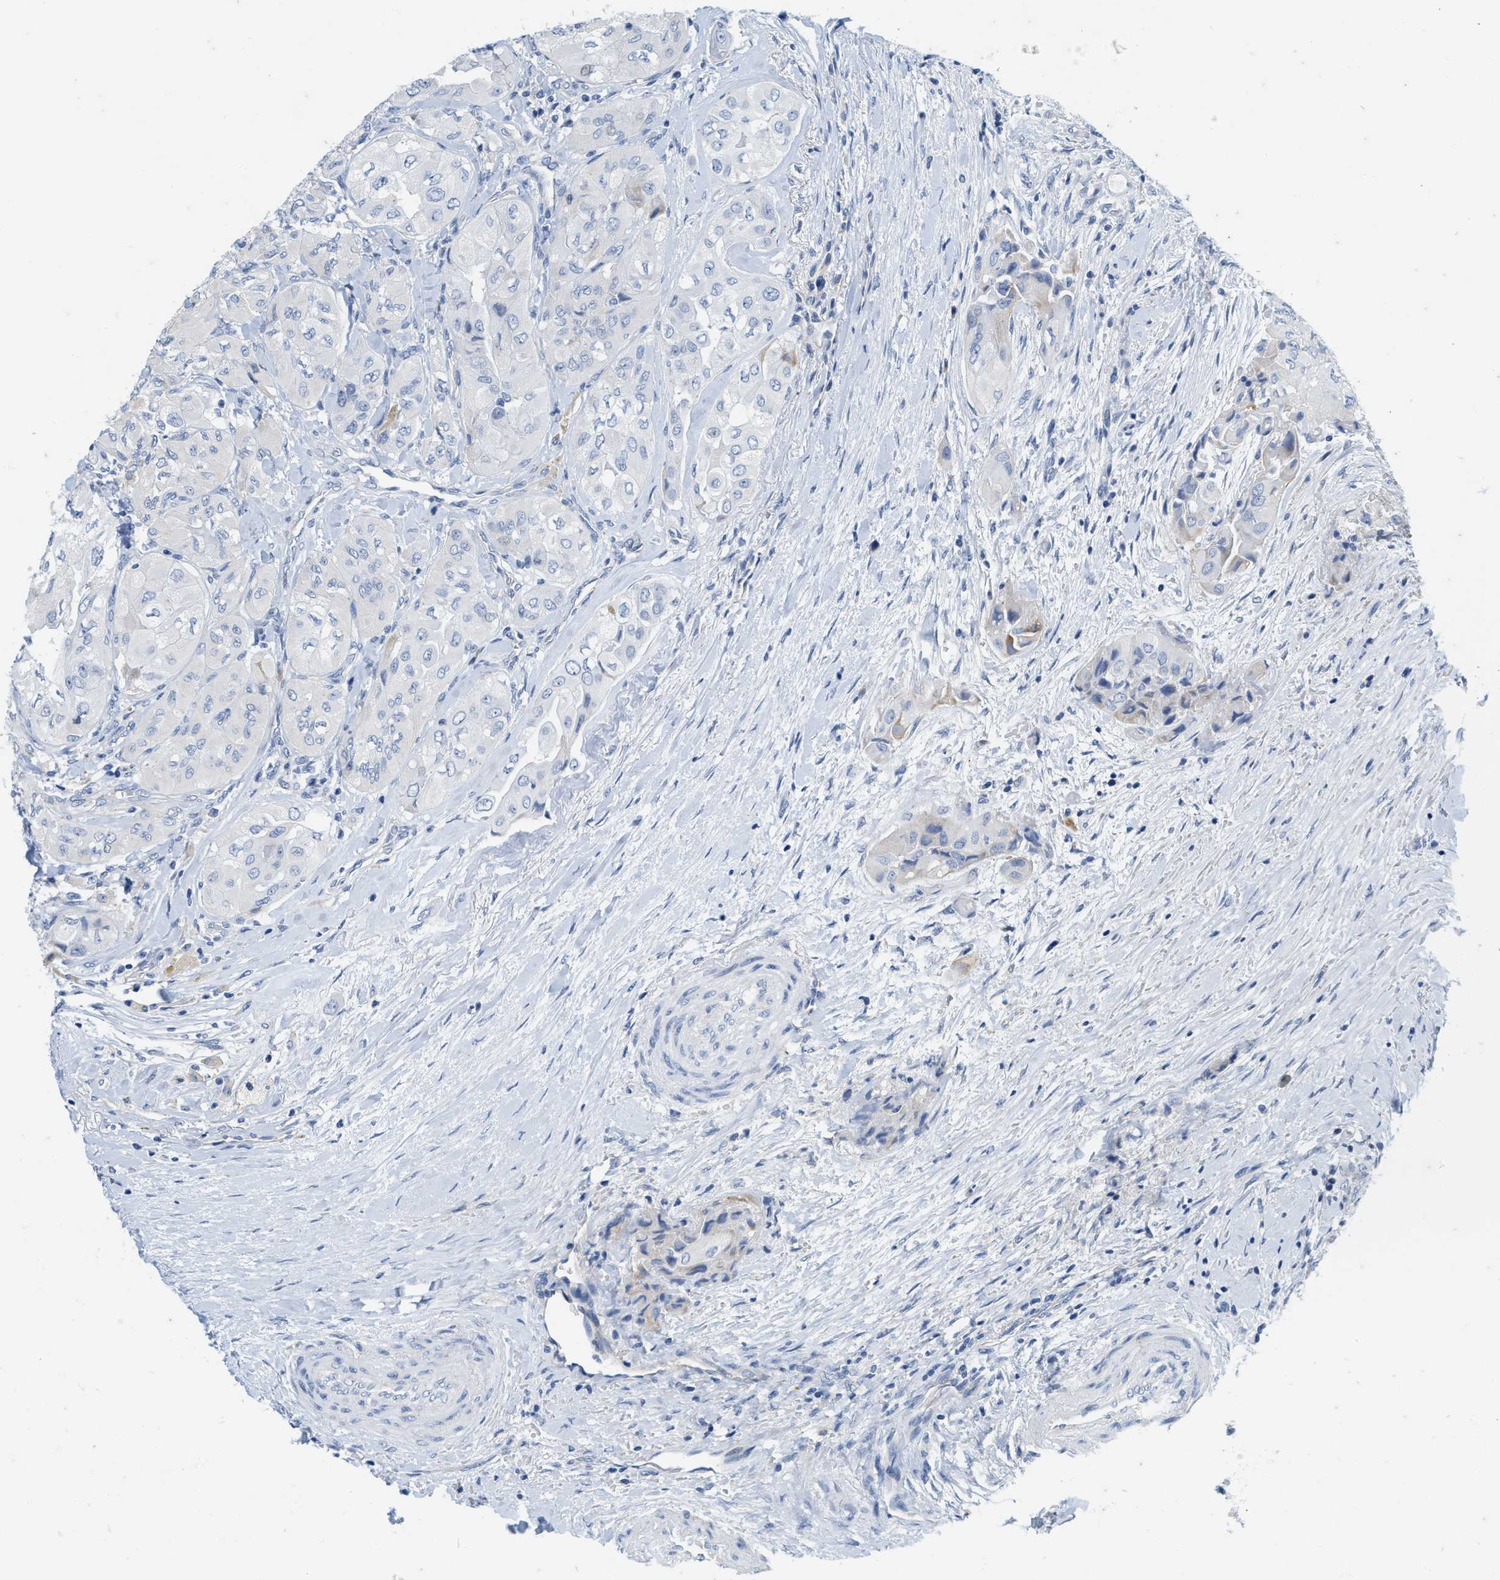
{"staining": {"intensity": "negative", "quantity": "none", "location": "none"}, "tissue": "thyroid cancer", "cell_type": "Tumor cells", "image_type": "cancer", "snomed": [{"axis": "morphology", "description": "Papillary adenocarcinoma, NOS"}, {"axis": "topography", "description": "Thyroid gland"}], "caption": "This is a image of immunohistochemistry staining of papillary adenocarcinoma (thyroid), which shows no expression in tumor cells.", "gene": "ABCB11", "patient": {"sex": "female", "age": 59}}